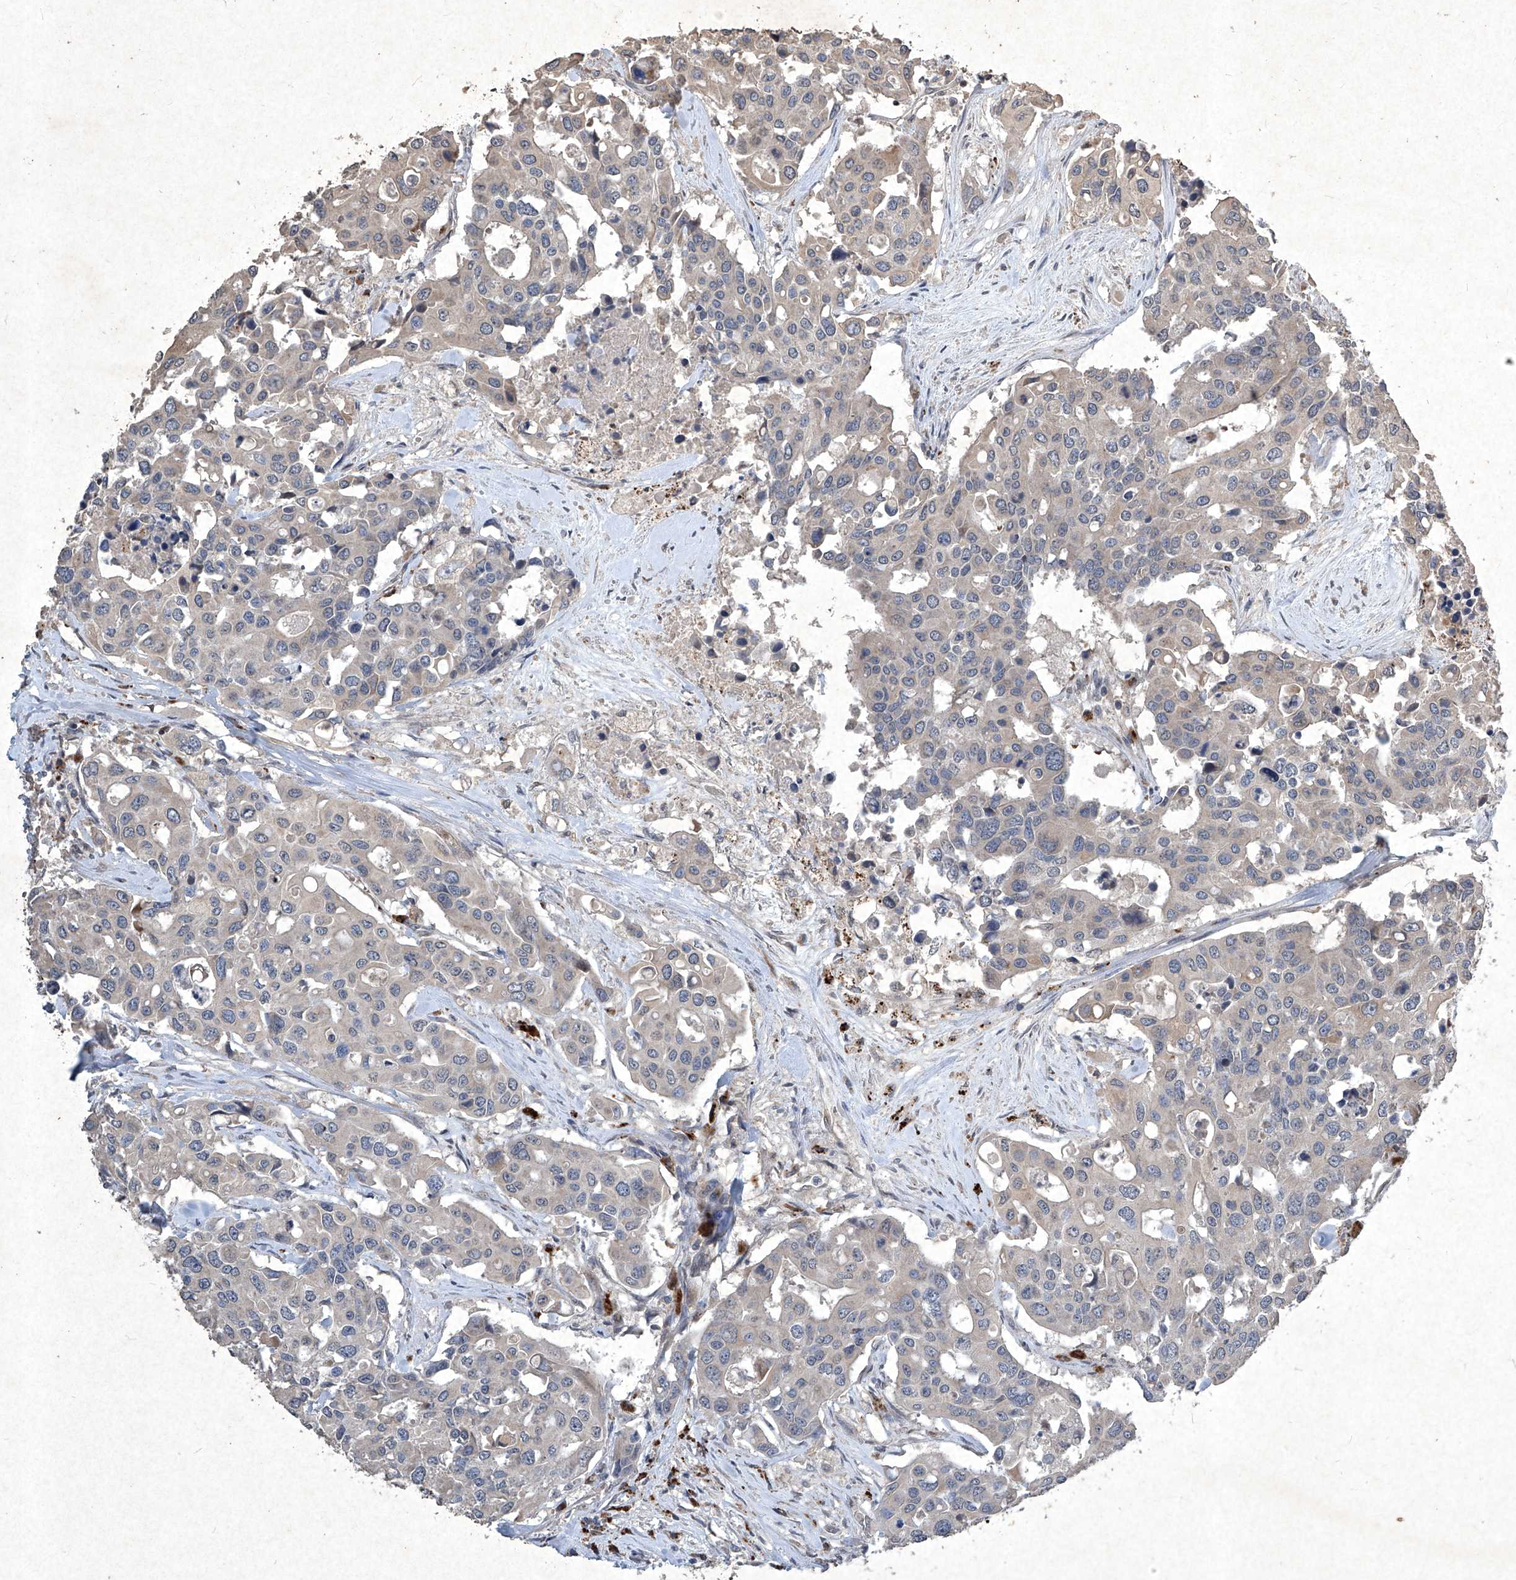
{"staining": {"intensity": "weak", "quantity": "<25%", "location": "cytoplasmic/membranous"}, "tissue": "colorectal cancer", "cell_type": "Tumor cells", "image_type": "cancer", "snomed": [{"axis": "morphology", "description": "Adenocarcinoma, NOS"}, {"axis": "topography", "description": "Colon"}], "caption": "A histopathology image of human adenocarcinoma (colorectal) is negative for staining in tumor cells.", "gene": "MED16", "patient": {"sex": "male", "age": 77}}